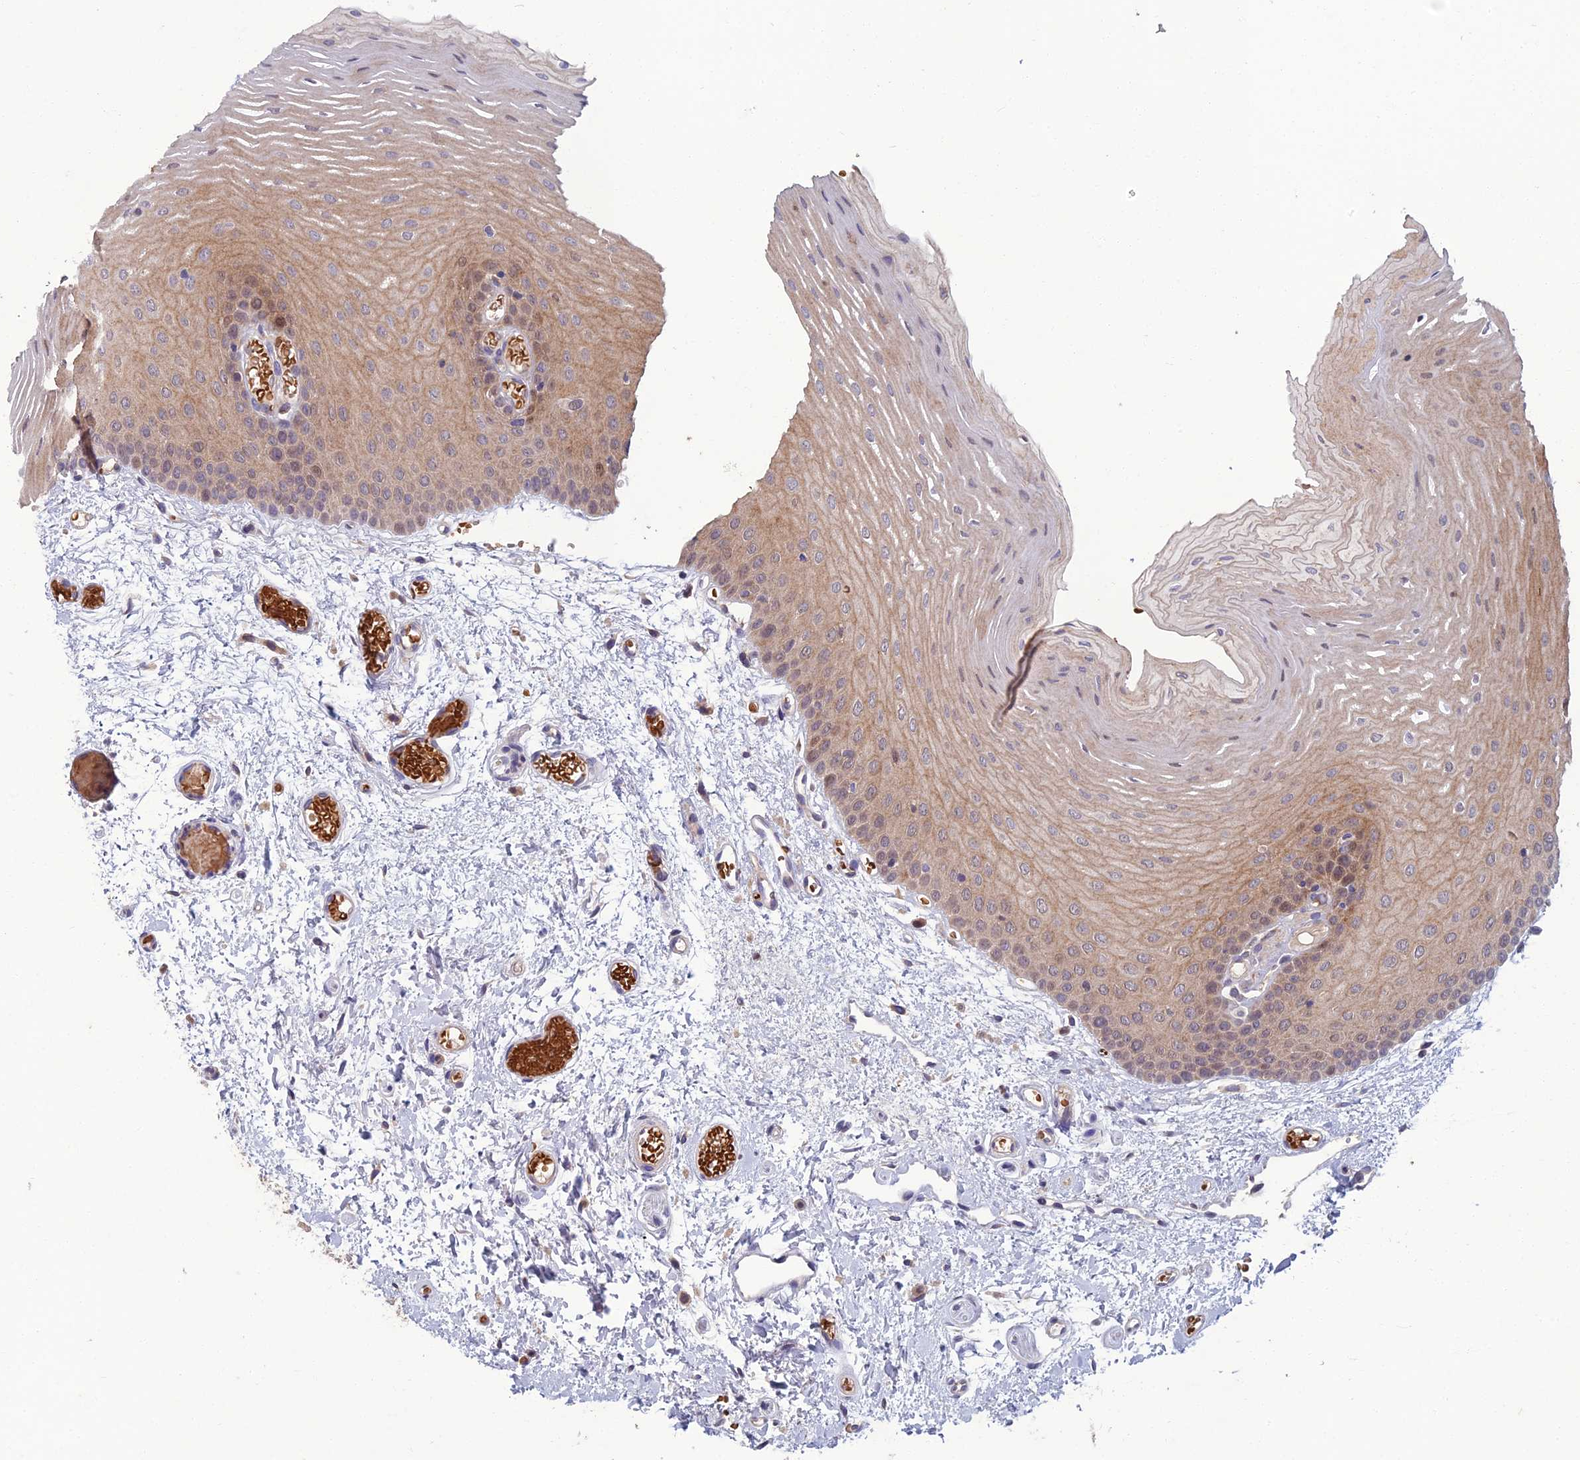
{"staining": {"intensity": "moderate", "quantity": "25%-75%", "location": "cytoplasmic/membranous"}, "tissue": "oral mucosa", "cell_type": "Squamous epithelial cells", "image_type": "normal", "snomed": [{"axis": "morphology", "description": "Normal tissue, NOS"}, {"axis": "topography", "description": "Oral tissue"}], "caption": "Protein expression analysis of normal human oral mucosa reveals moderate cytoplasmic/membranous positivity in about 25%-75% of squamous epithelial cells. (brown staining indicates protein expression, while blue staining denotes nuclei).", "gene": "GIPC1", "patient": {"sex": "female", "age": 70}}